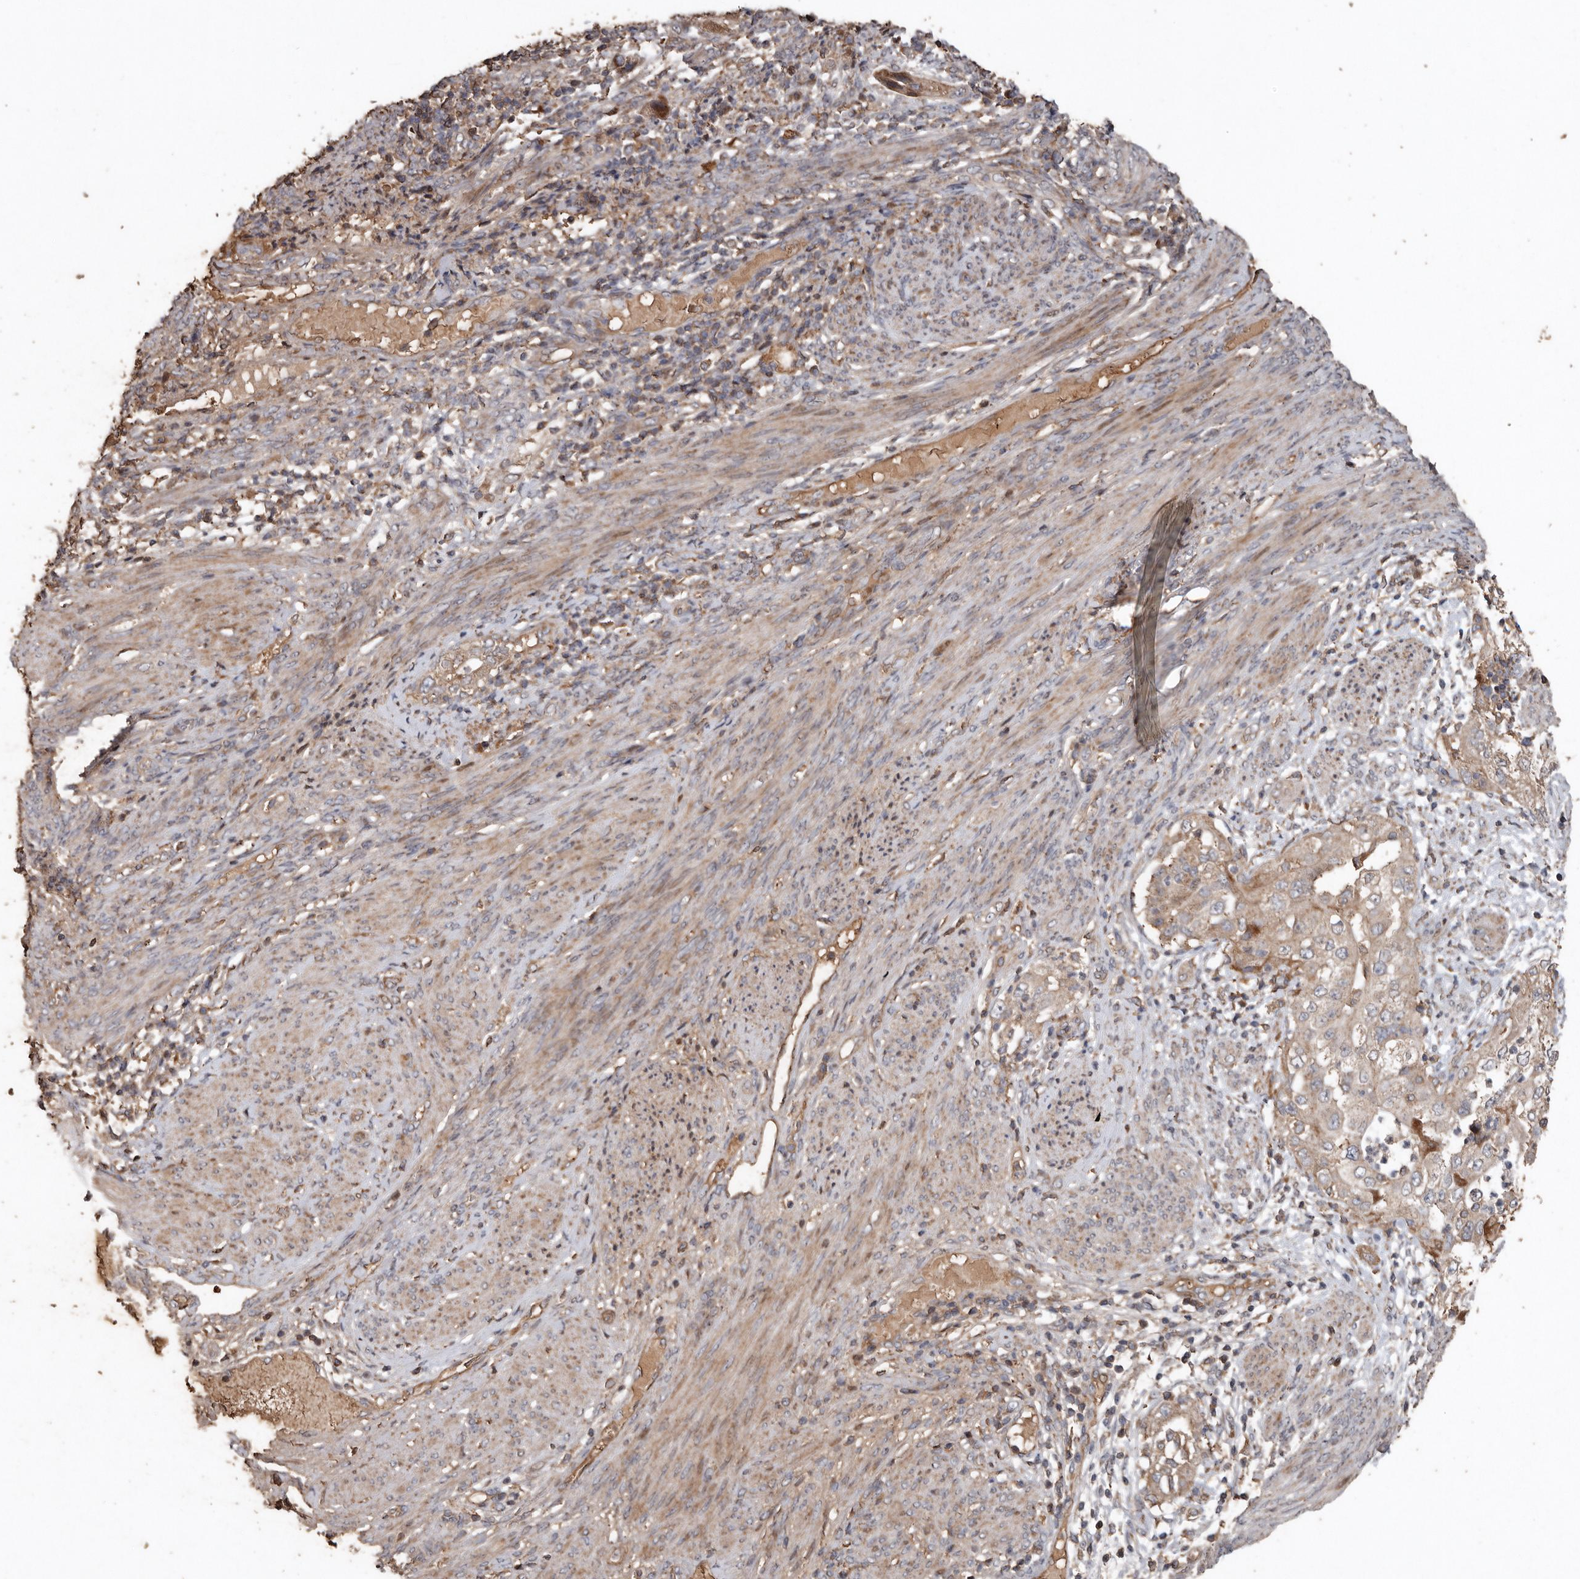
{"staining": {"intensity": "moderate", "quantity": "<25%", "location": "cytoplasmic/membranous"}, "tissue": "endometrial cancer", "cell_type": "Tumor cells", "image_type": "cancer", "snomed": [{"axis": "morphology", "description": "Adenocarcinoma, NOS"}, {"axis": "topography", "description": "Endometrium"}], "caption": "A high-resolution photomicrograph shows IHC staining of adenocarcinoma (endometrial), which displays moderate cytoplasmic/membranous expression in approximately <25% of tumor cells.", "gene": "RANBP17", "patient": {"sex": "female", "age": 85}}